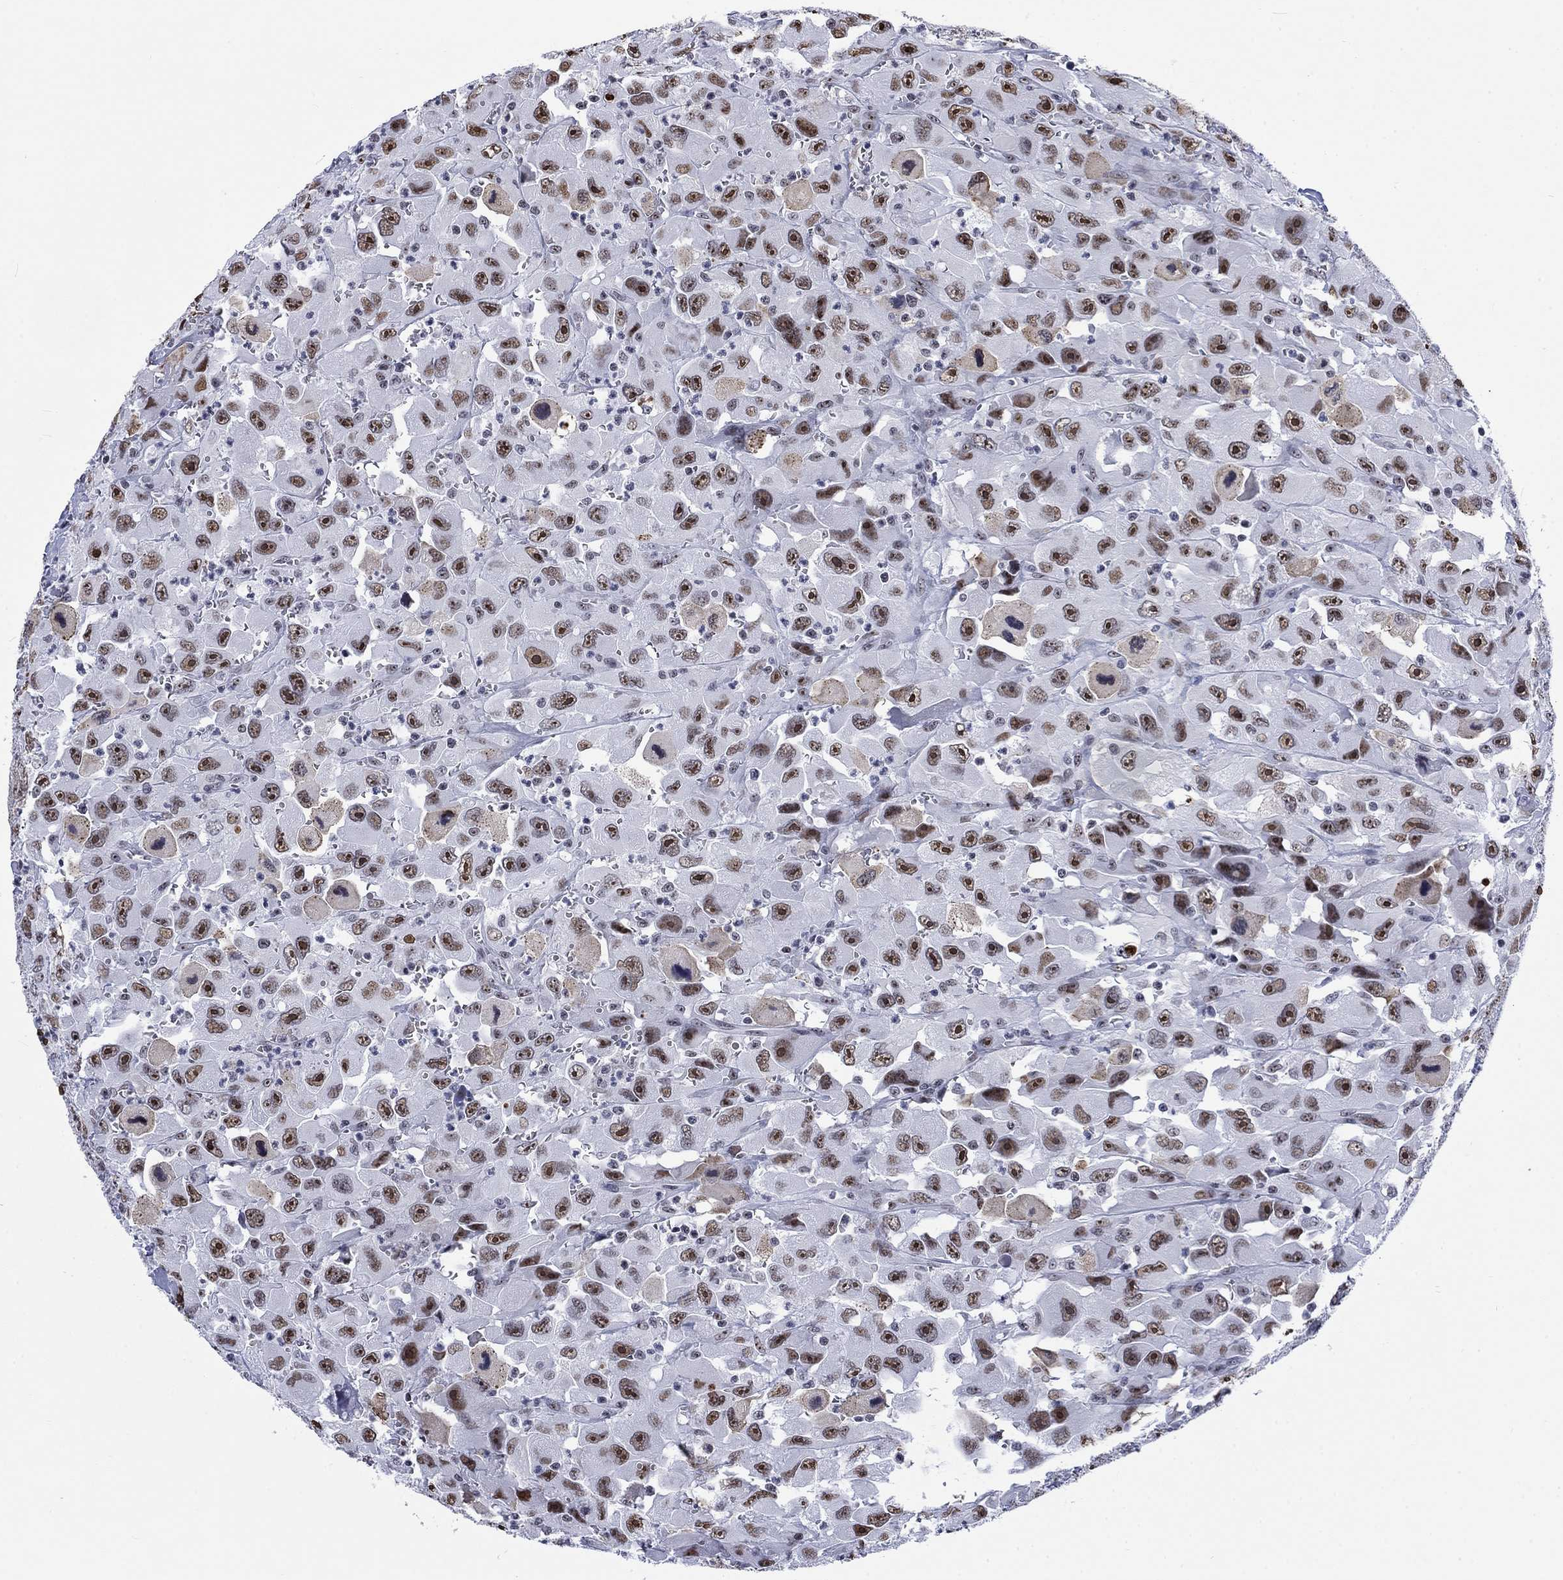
{"staining": {"intensity": "moderate", "quantity": ">75%", "location": "nuclear"}, "tissue": "head and neck cancer", "cell_type": "Tumor cells", "image_type": "cancer", "snomed": [{"axis": "morphology", "description": "Squamous cell carcinoma, NOS"}, {"axis": "morphology", "description": "Squamous cell carcinoma, metastatic, NOS"}, {"axis": "topography", "description": "Oral tissue"}, {"axis": "topography", "description": "Head-Neck"}], "caption": "Moderate nuclear staining is seen in about >75% of tumor cells in metastatic squamous cell carcinoma (head and neck).", "gene": "CSRNP3", "patient": {"sex": "female", "age": 85}}